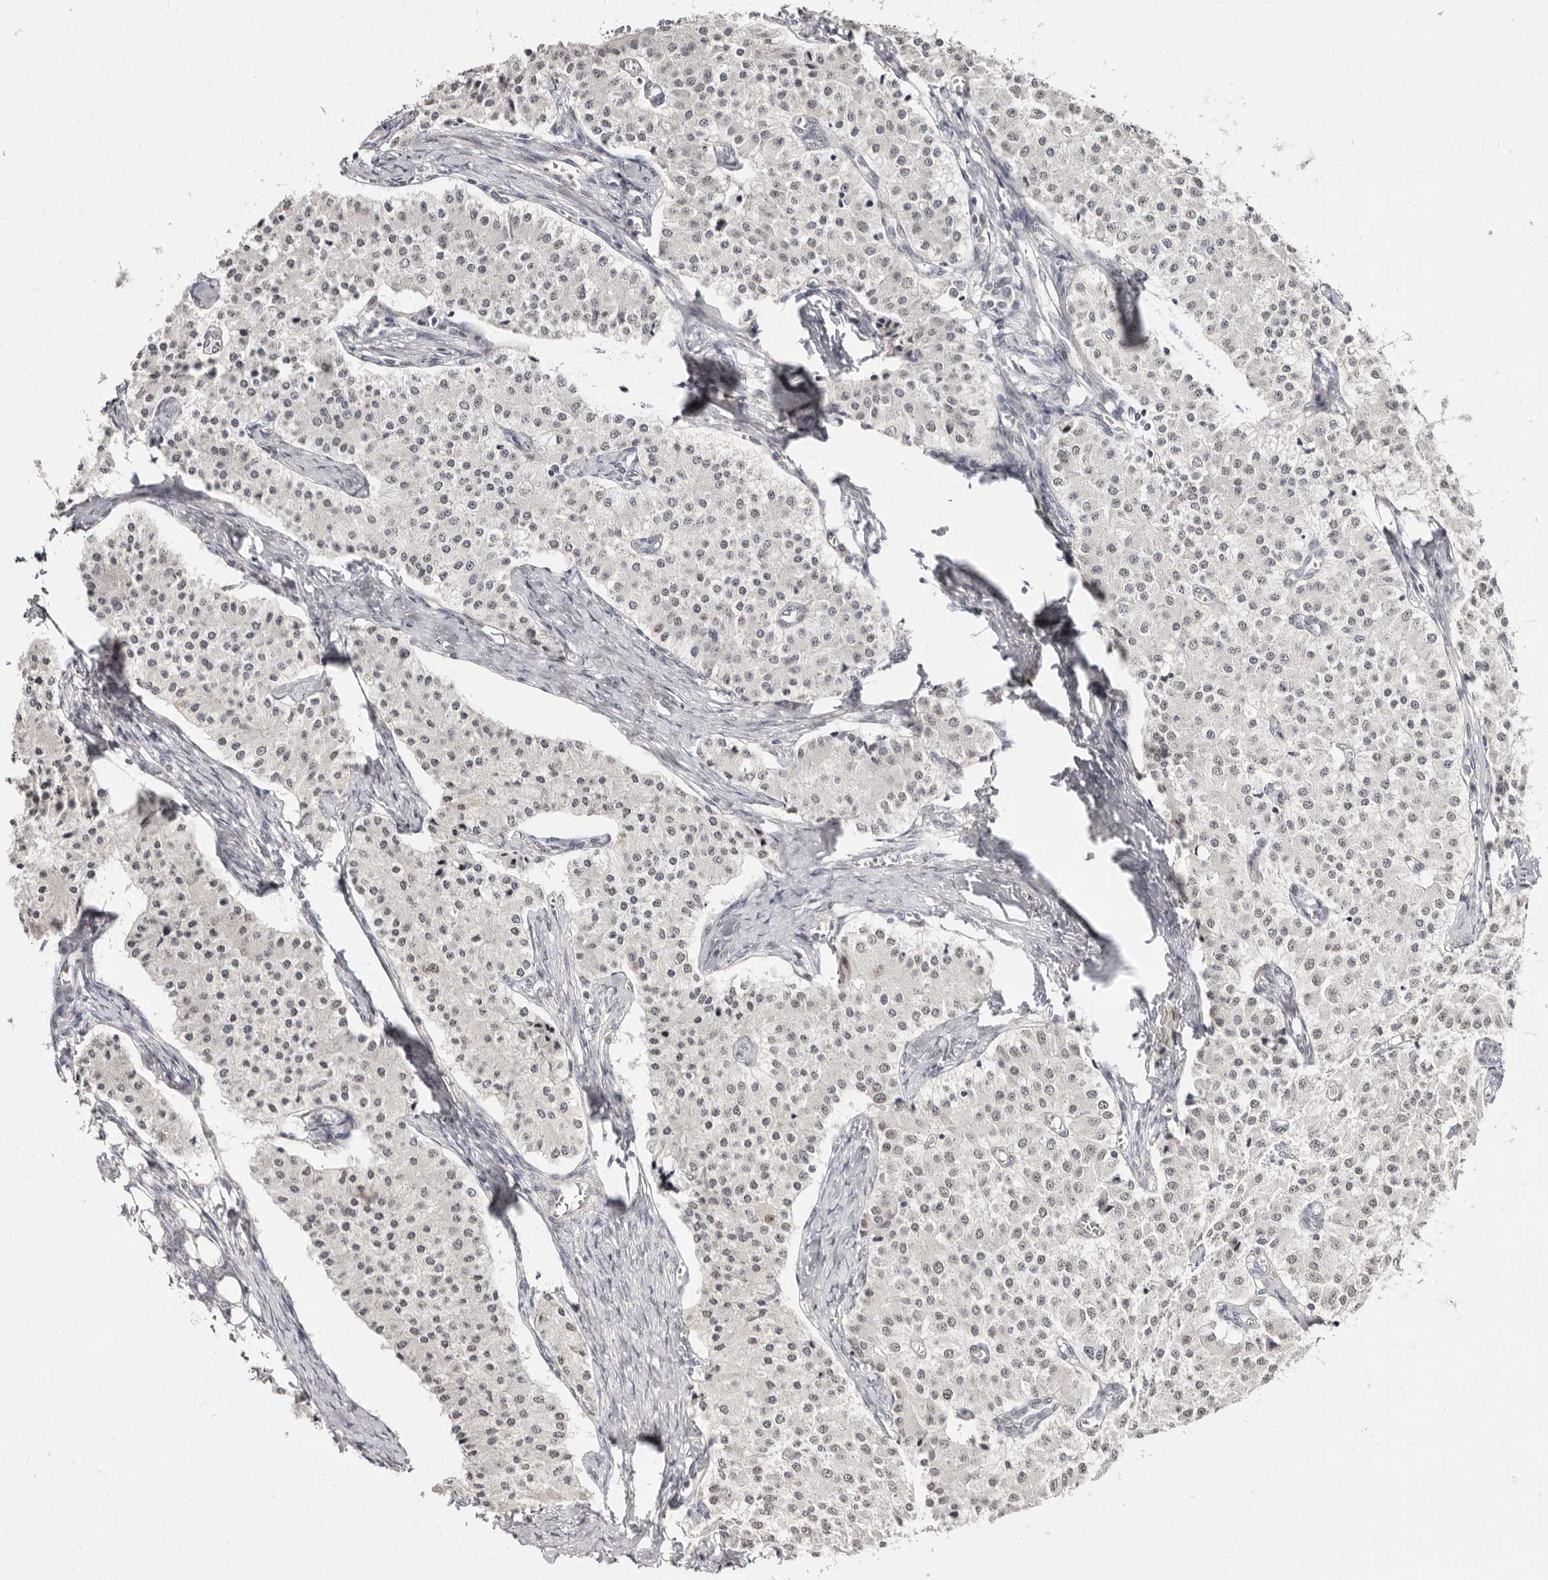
{"staining": {"intensity": "negative", "quantity": "none", "location": "none"}, "tissue": "carcinoid", "cell_type": "Tumor cells", "image_type": "cancer", "snomed": [{"axis": "morphology", "description": "Carcinoid, malignant, NOS"}, {"axis": "topography", "description": "Colon"}], "caption": "Tumor cells are negative for brown protein staining in carcinoid (malignant). (DAB (3,3'-diaminobenzidine) immunohistochemistry (IHC) visualized using brightfield microscopy, high magnification).", "gene": "LCORL", "patient": {"sex": "female", "age": 52}}